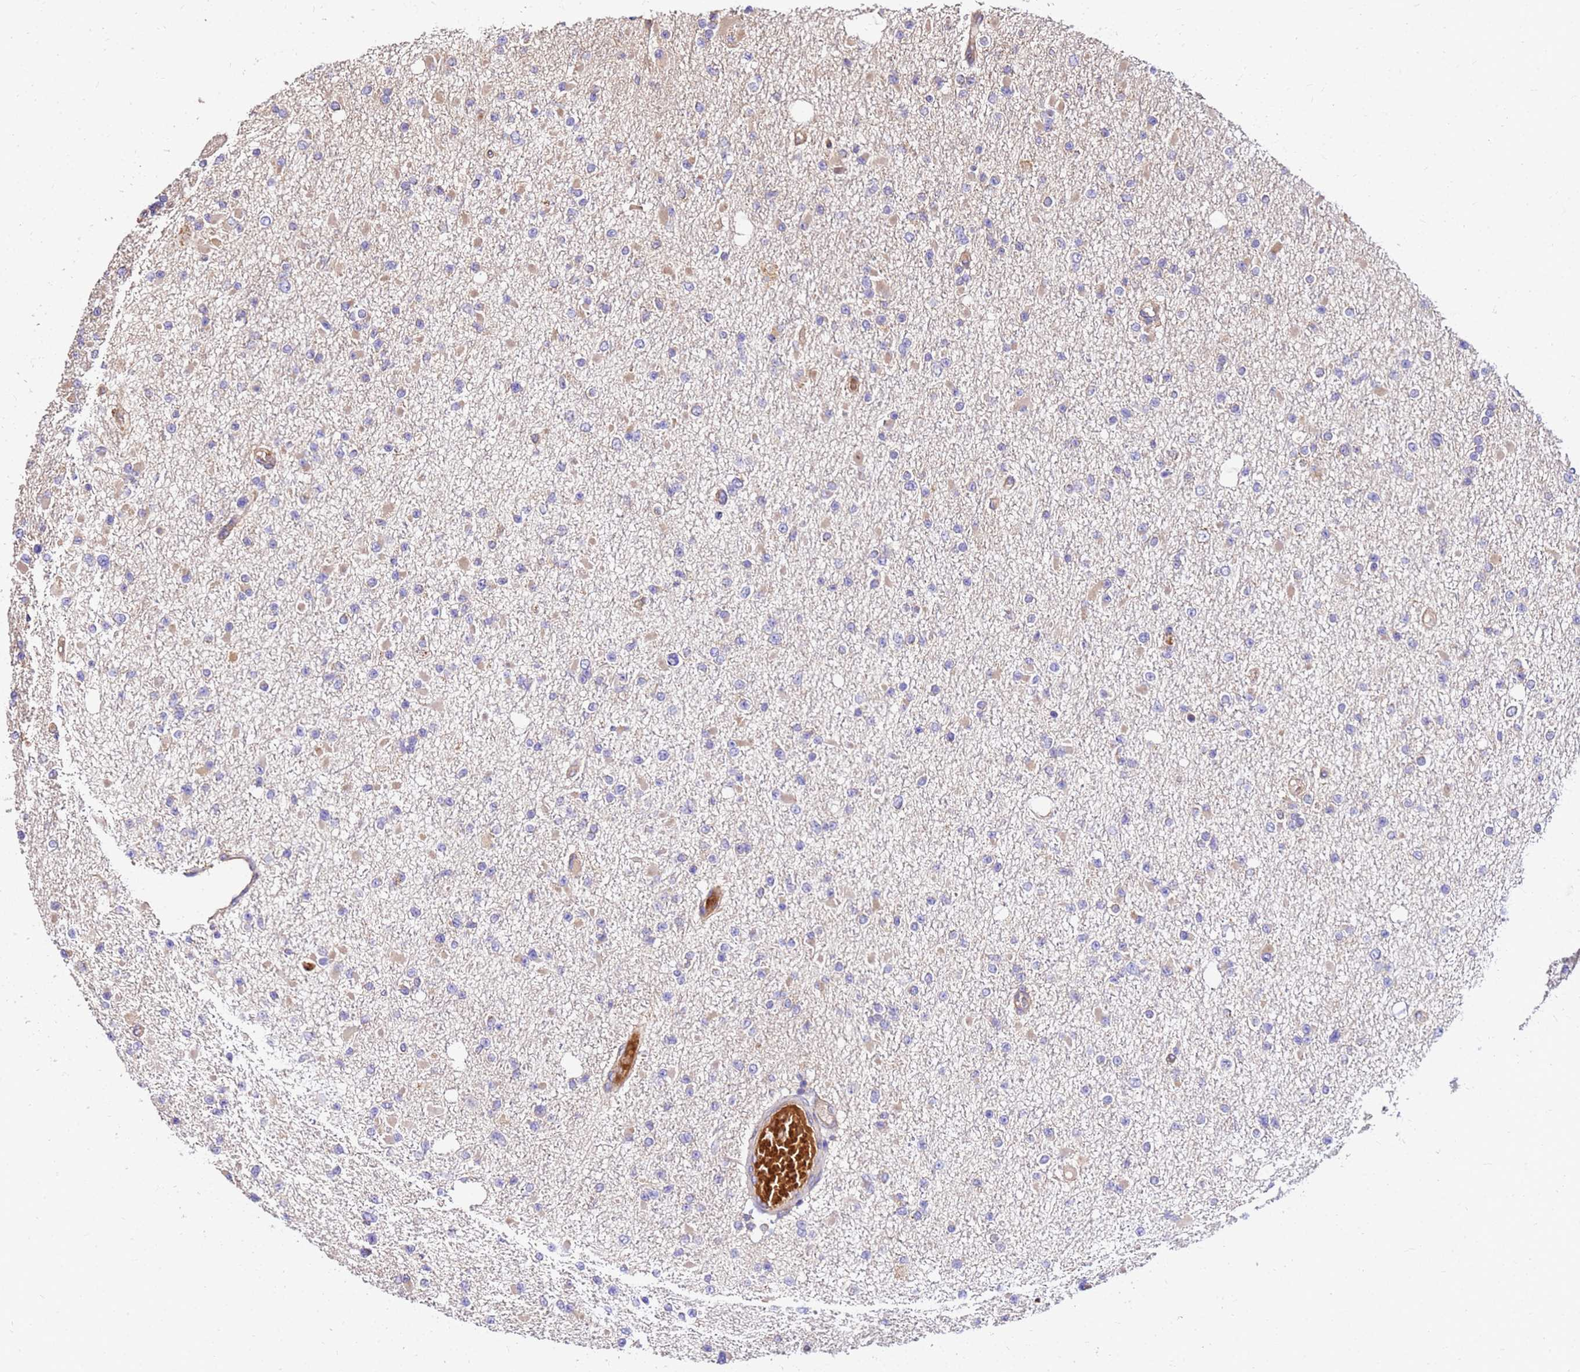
{"staining": {"intensity": "weak", "quantity": "<25%", "location": "cytoplasmic/membranous"}, "tissue": "glioma", "cell_type": "Tumor cells", "image_type": "cancer", "snomed": [{"axis": "morphology", "description": "Glioma, malignant, Low grade"}, {"axis": "topography", "description": "Brain"}], "caption": "Glioma was stained to show a protein in brown. There is no significant expression in tumor cells. (DAB (3,3'-diaminobenzidine) IHC visualized using brightfield microscopy, high magnification).", "gene": "WWC2", "patient": {"sex": "female", "age": 22}}